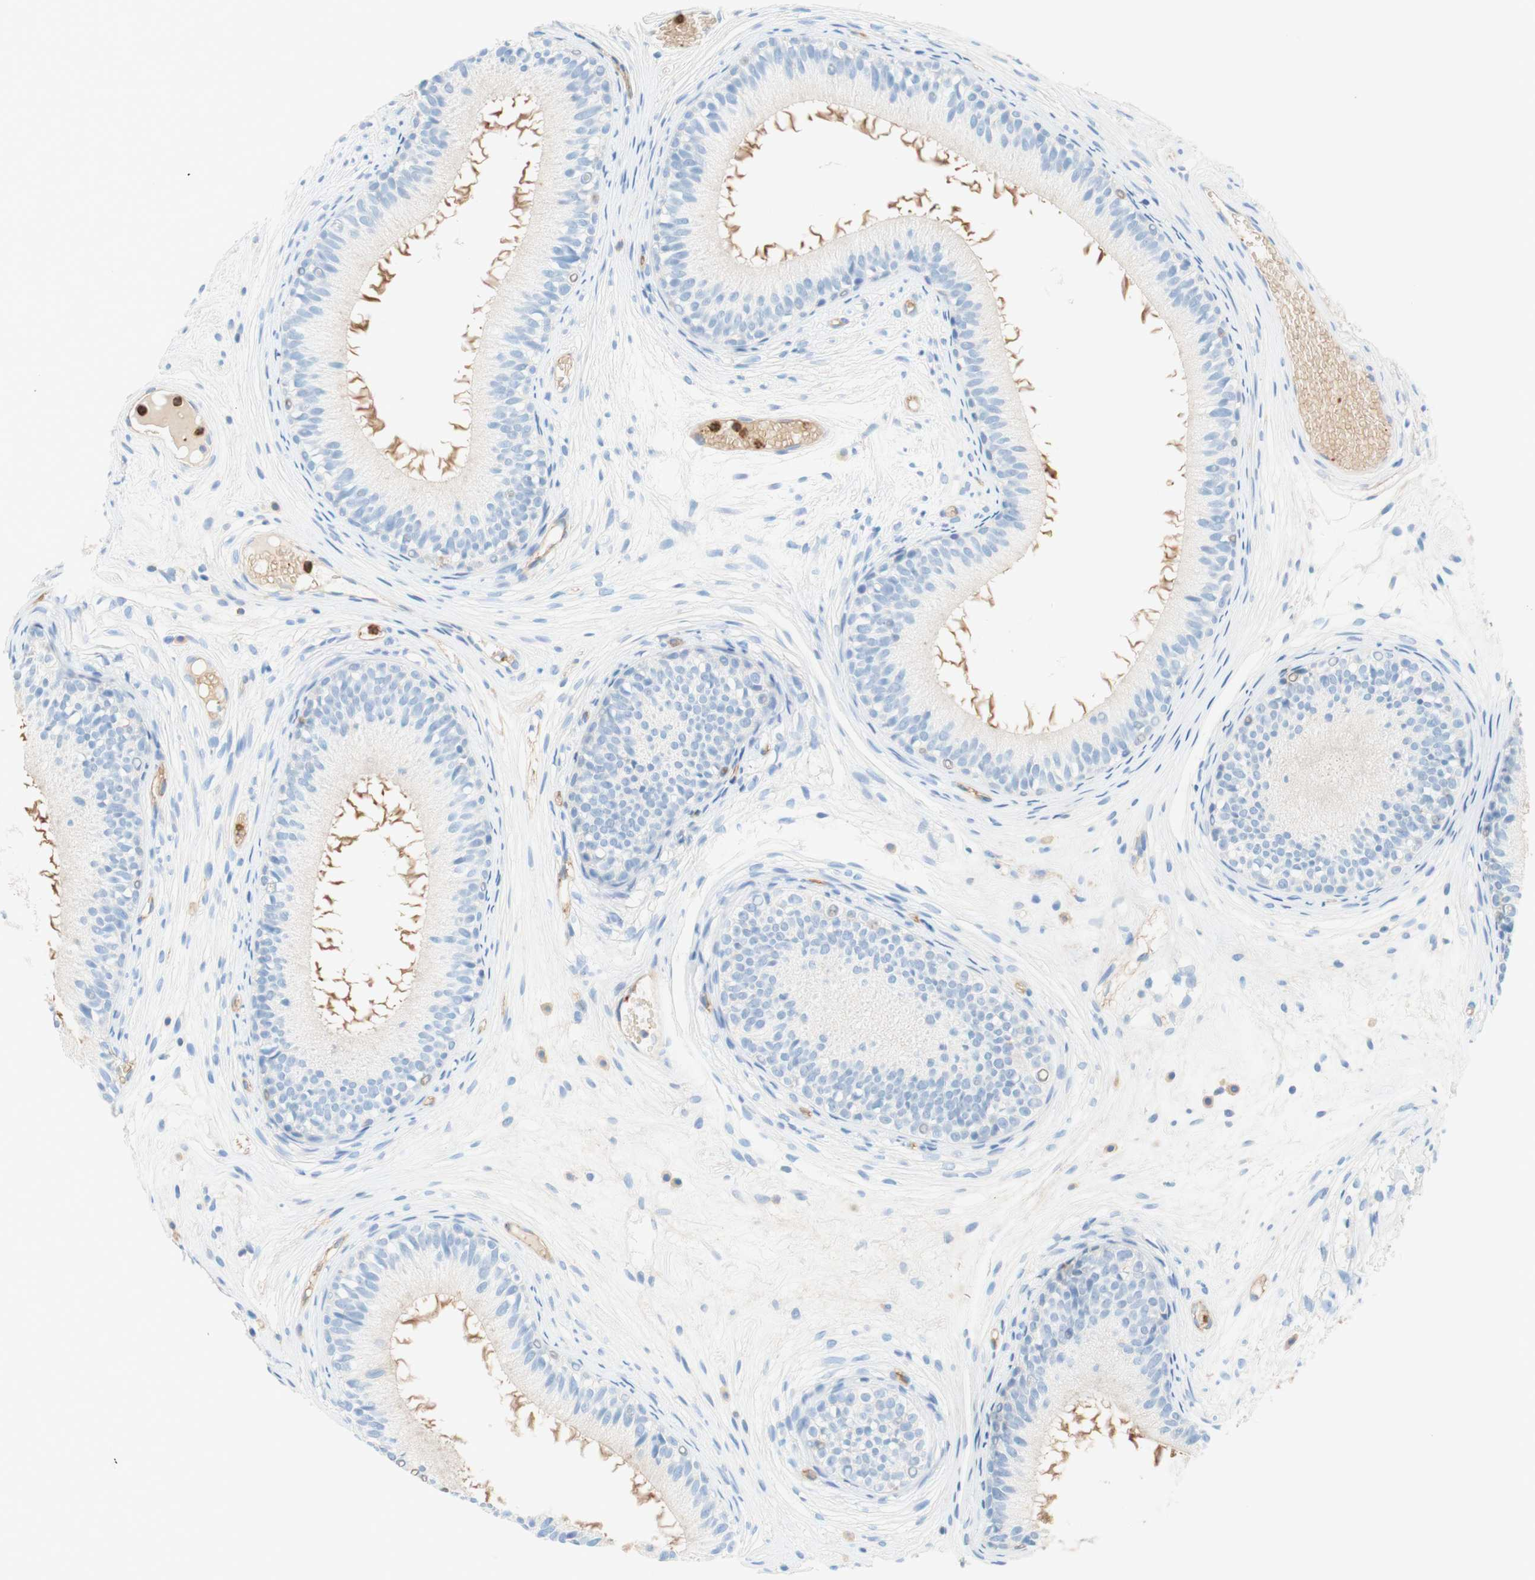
{"staining": {"intensity": "moderate", "quantity": "25%-75%", "location": "cytoplasmic/membranous"}, "tissue": "epididymis", "cell_type": "Glandular cells", "image_type": "normal", "snomed": [{"axis": "morphology", "description": "Normal tissue, NOS"}, {"axis": "morphology", "description": "Atrophy, NOS"}, {"axis": "topography", "description": "Testis"}, {"axis": "topography", "description": "Epididymis"}], "caption": "Moderate cytoplasmic/membranous protein positivity is seen in approximately 25%-75% of glandular cells in epididymis. Ihc stains the protein of interest in brown and the nuclei are stained blue.", "gene": "STOM", "patient": {"sex": "male", "age": 18}}